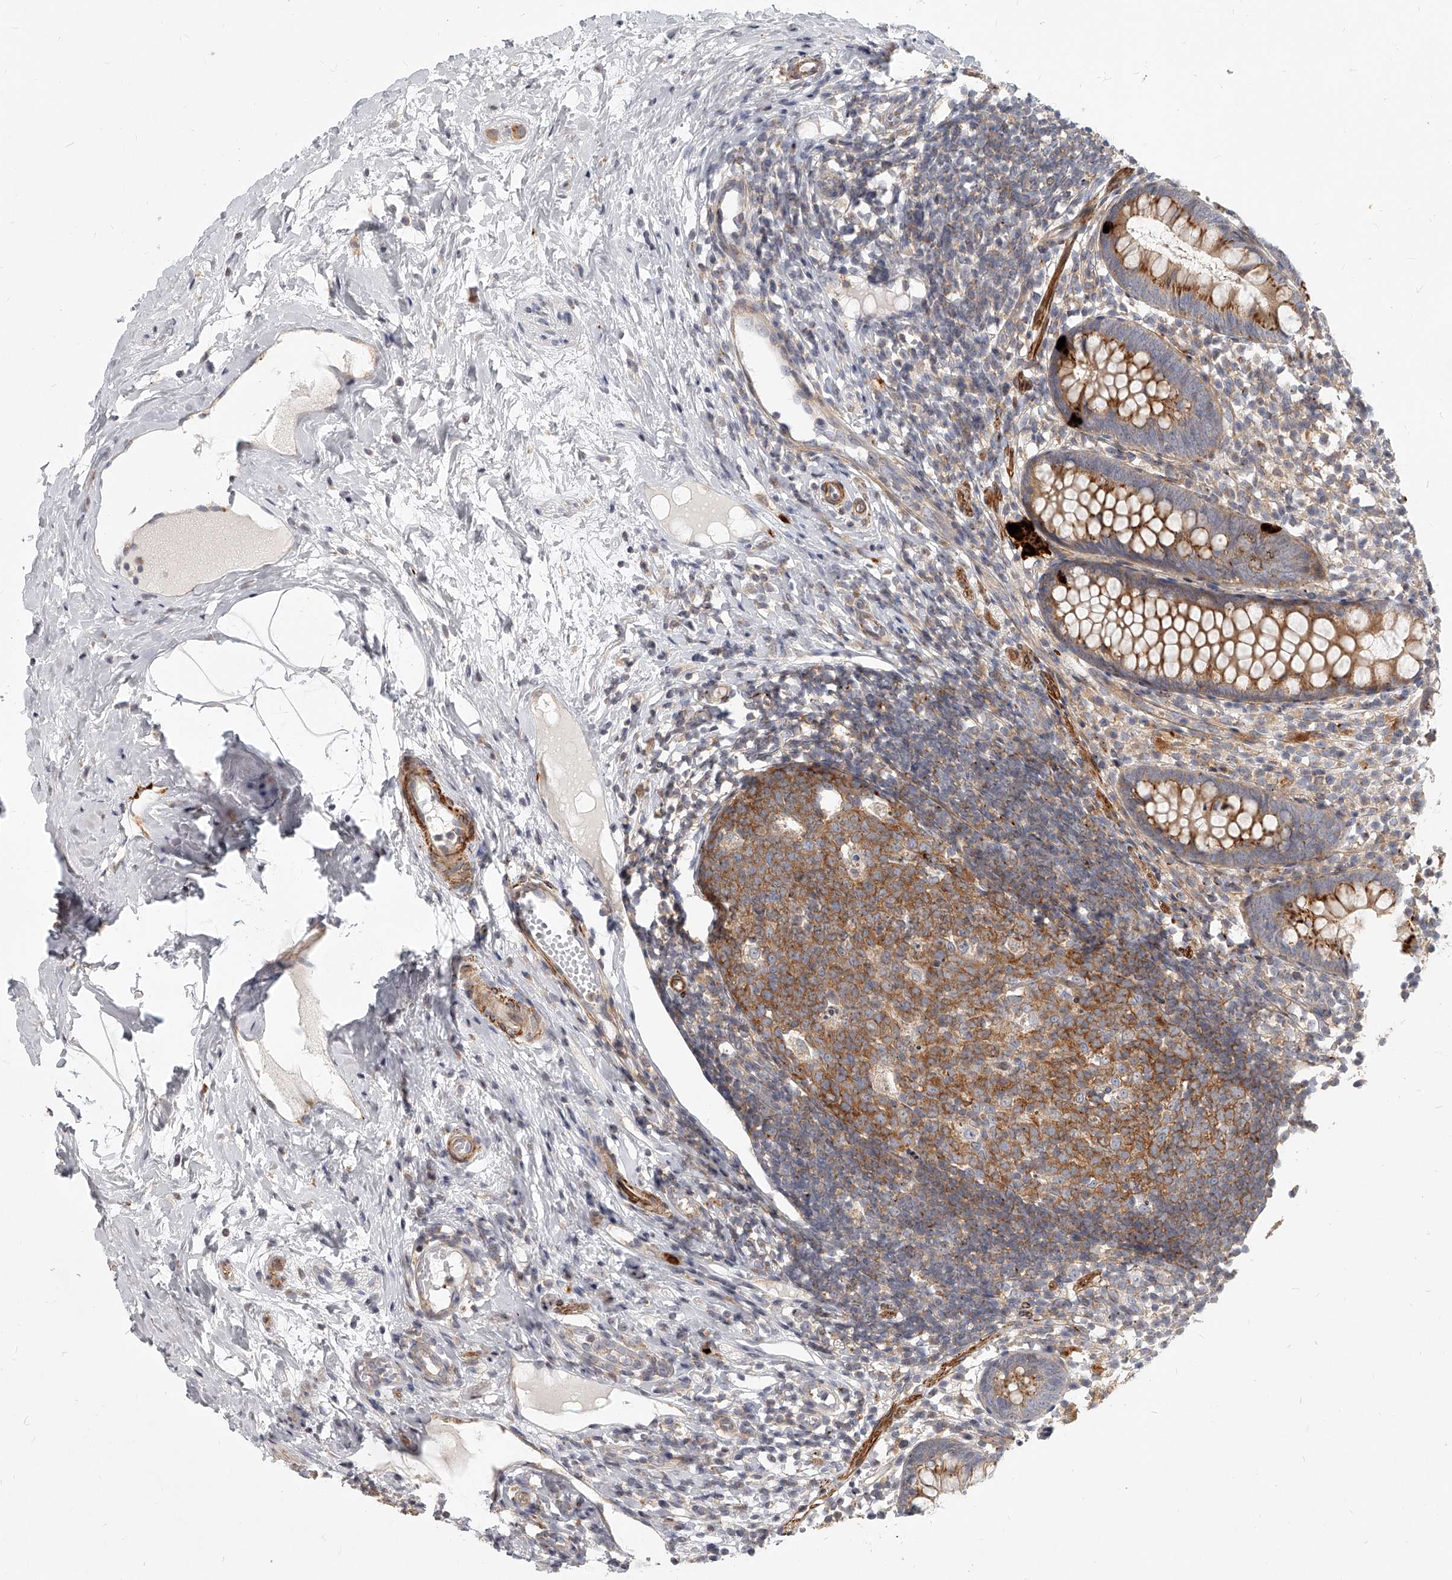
{"staining": {"intensity": "moderate", "quantity": ">75%", "location": "cytoplasmic/membranous"}, "tissue": "appendix", "cell_type": "Glandular cells", "image_type": "normal", "snomed": [{"axis": "morphology", "description": "Normal tissue, NOS"}, {"axis": "topography", "description": "Appendix"}], "caption": "Immunohistochemical staining of normal appendix exhibits medium levels of moderate cytoplasmic/membranous expression in approximately >75% of glandular cells. (DAB IHC, brown staining for protein, blue staining for nuclei).", "gene": "SLC37A1", "patient": {"sex": "female", "age": 20}}